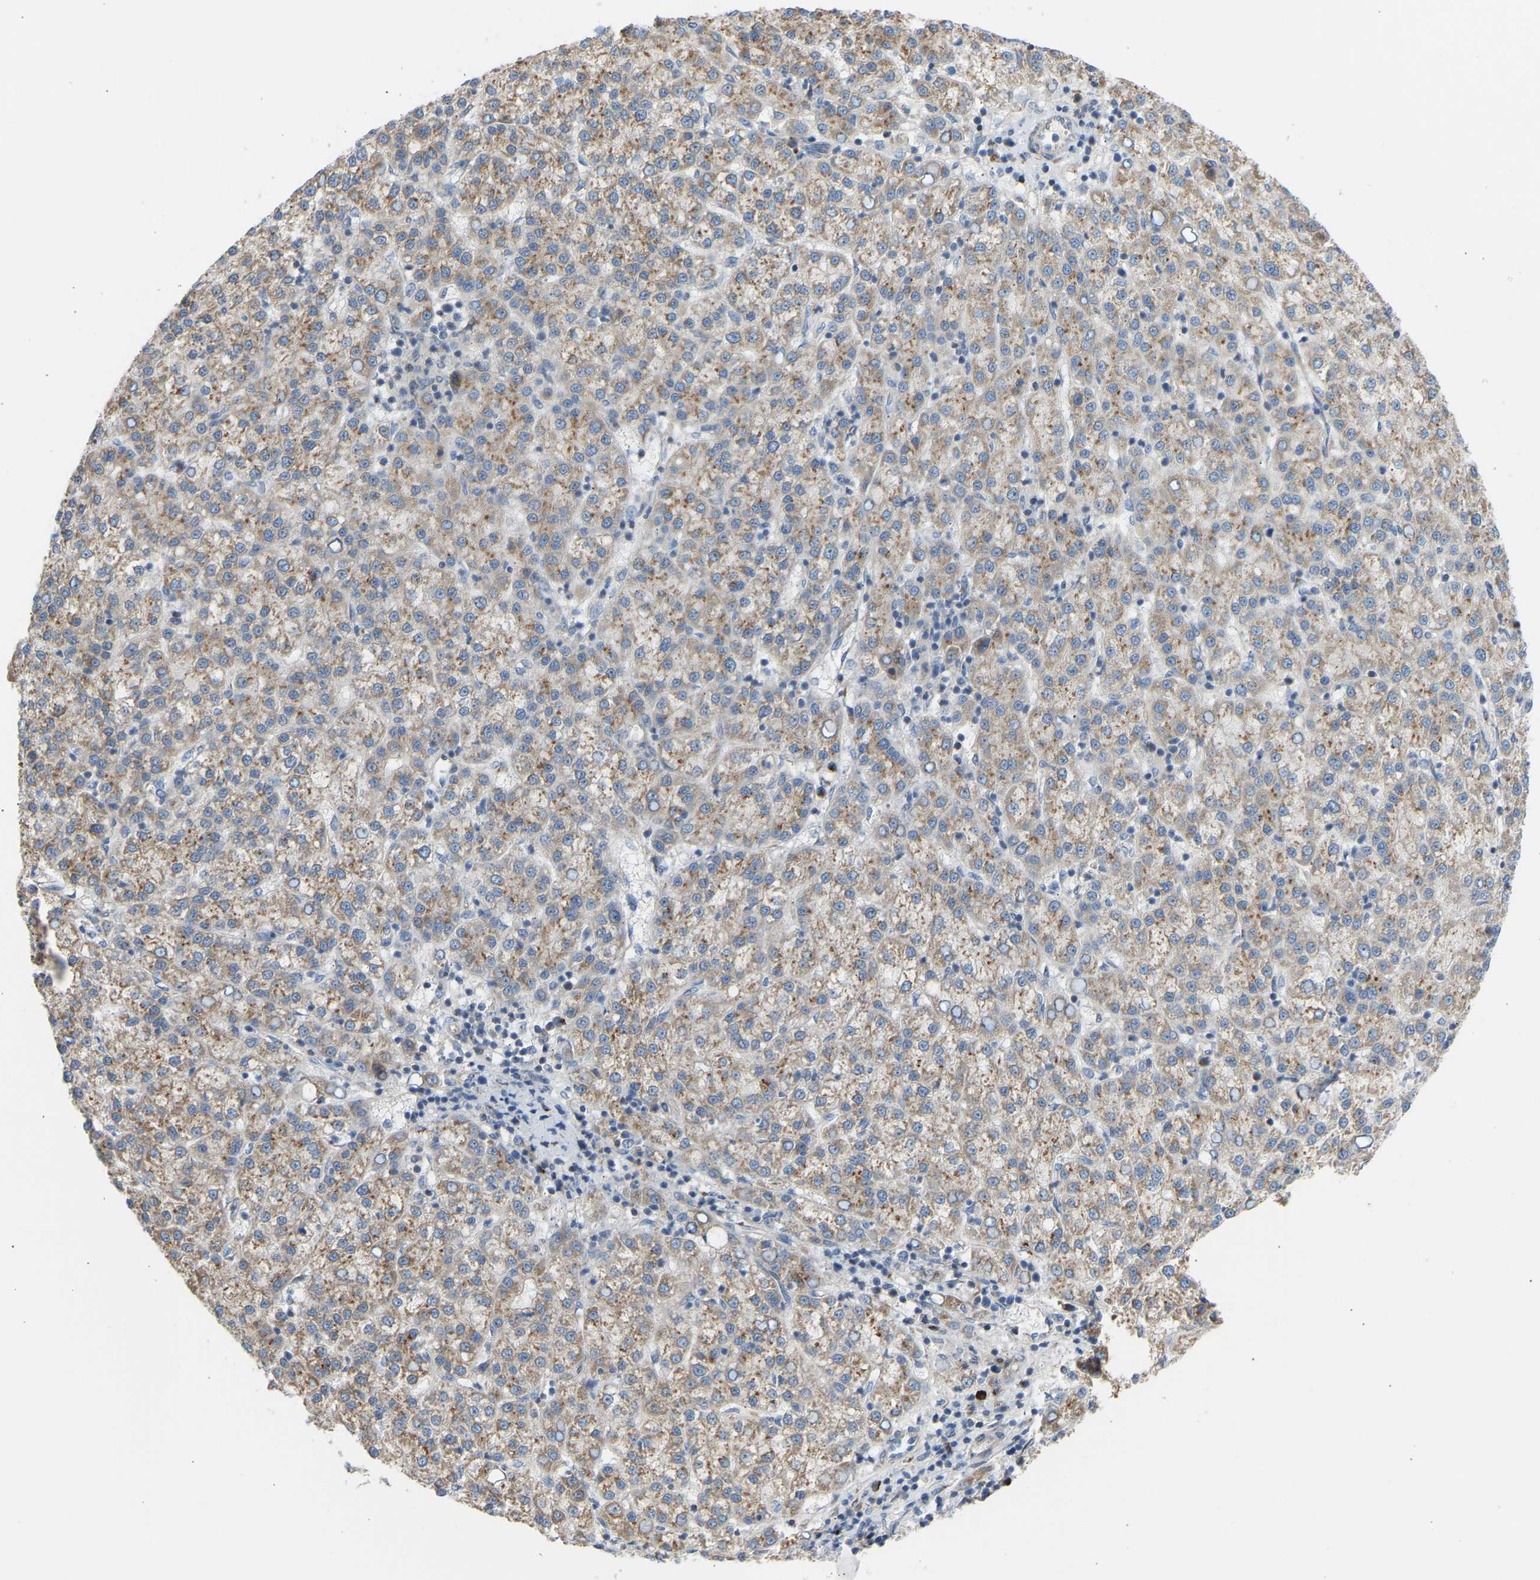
{"staining": {"intensity": "moderate", "quantity": ">75%", "location": "cytoplasmic/membranous"}, "tissue": "liver cancer", "cell_type": "Tumor cells", "image_type": "cancer", "snomed": [{"axis": "morphology", "description": "Carcinoma, Hepatocellular, NOS"}, {"axis": "topography", "description": "Liver"}], "caption": "IHC (DAB (3,3'-diaminobenzidine)) staining of hepatocellular carcinoma (liver) displays moderate cytoplasmic/membranous protein staining in approximately >75% of tumor cells.", "gene": "YIPF2", "patient": {"sex": "female", "age": 58}}